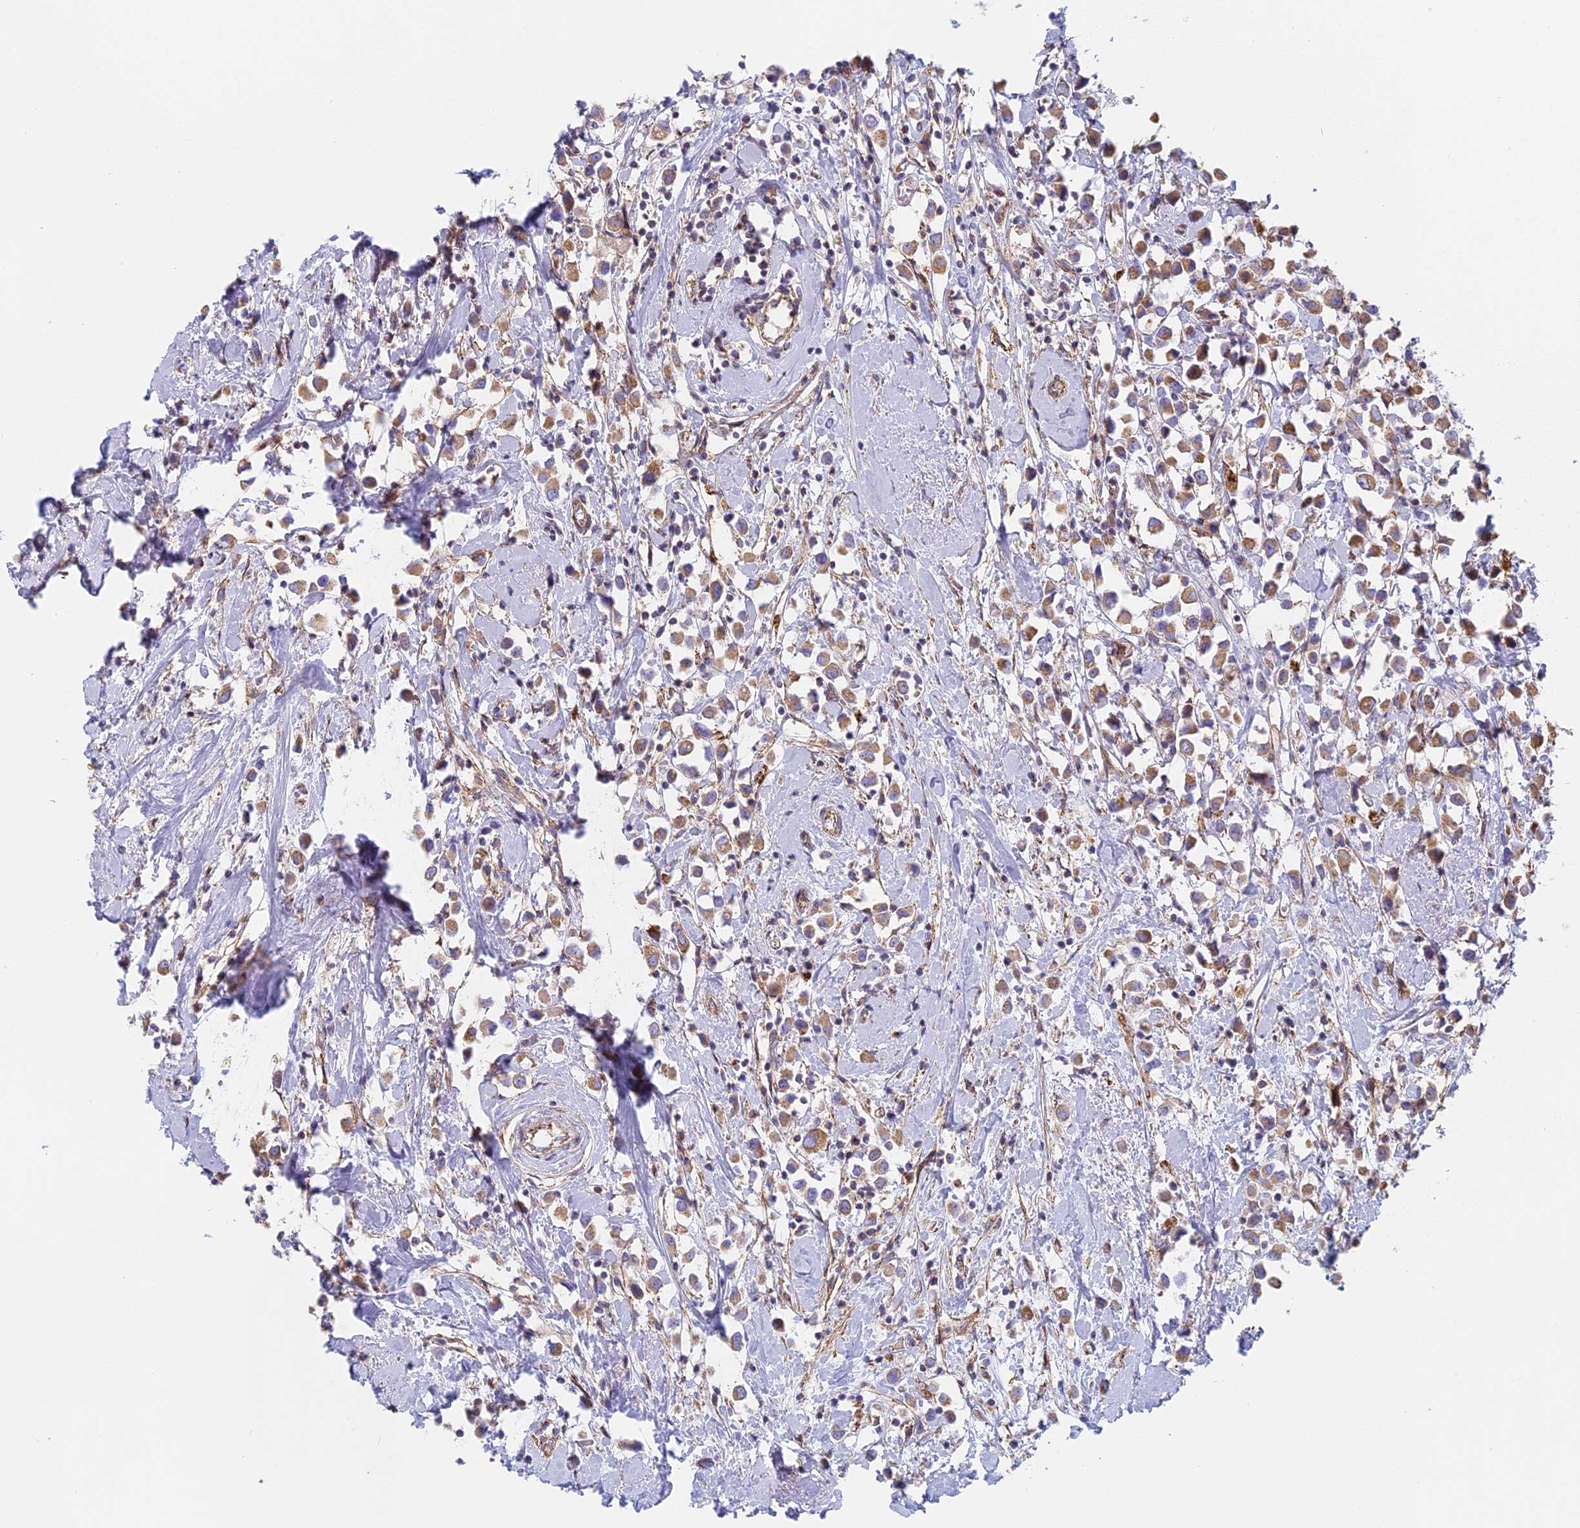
{"staining": {"intensity": "moderate", "quantity": ">75%", "location": "cytoplasmic/membranous"}, "tissue": "breast cancer", "cell_type": "Tumor cells", "image_type": "cancer", "snomed": [{"axis": "morphology", "description": "Duct carcinoma"}, {"axis": "topography", "description": "Breast"}], "caption": "Moderate cytoplasmic/membranous protein positivity is present in approximately >75% of tumor cells in breast infiltrating ductal carcinoma.", "gene": "DDA1", "patient": {"sex": "female", "age": 61}}